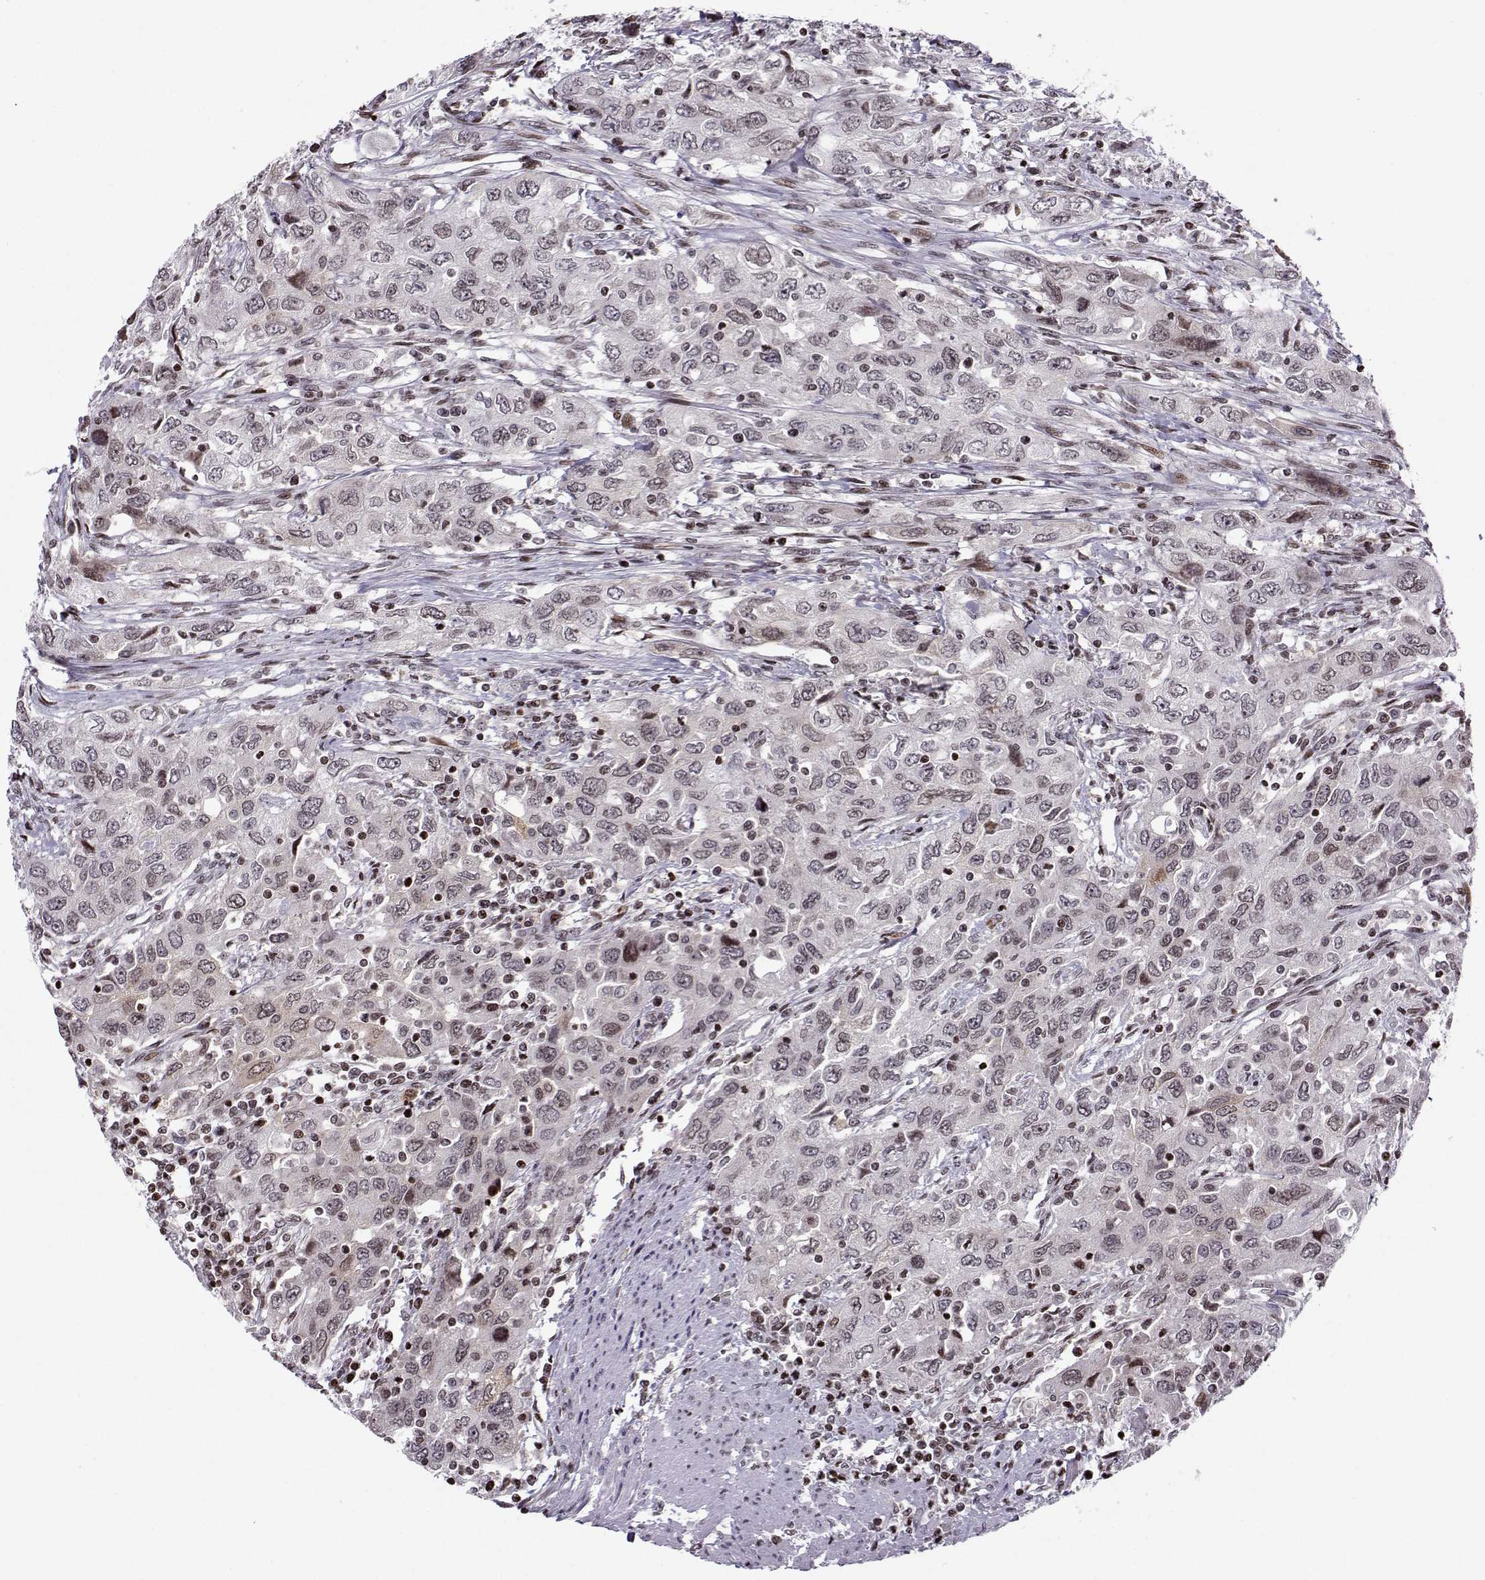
{"staining": {"intensity": "negative", "quantity": "none", "location": "none"}, "tissue": "urothelial cancer", "cell_type": "Tumor cells", "image_type": "cancer", "snomed": [{"axis": "morphology", "description": "Urothelial carcinoma, High grade"}, {"axis": "topography", "description": "Urinary bladder"}], "caption": "There is no significant expression in tumor cells of urothelial cancer.", "gene": "ZNF19", "patient": {"sex": "male", "age": 76}}